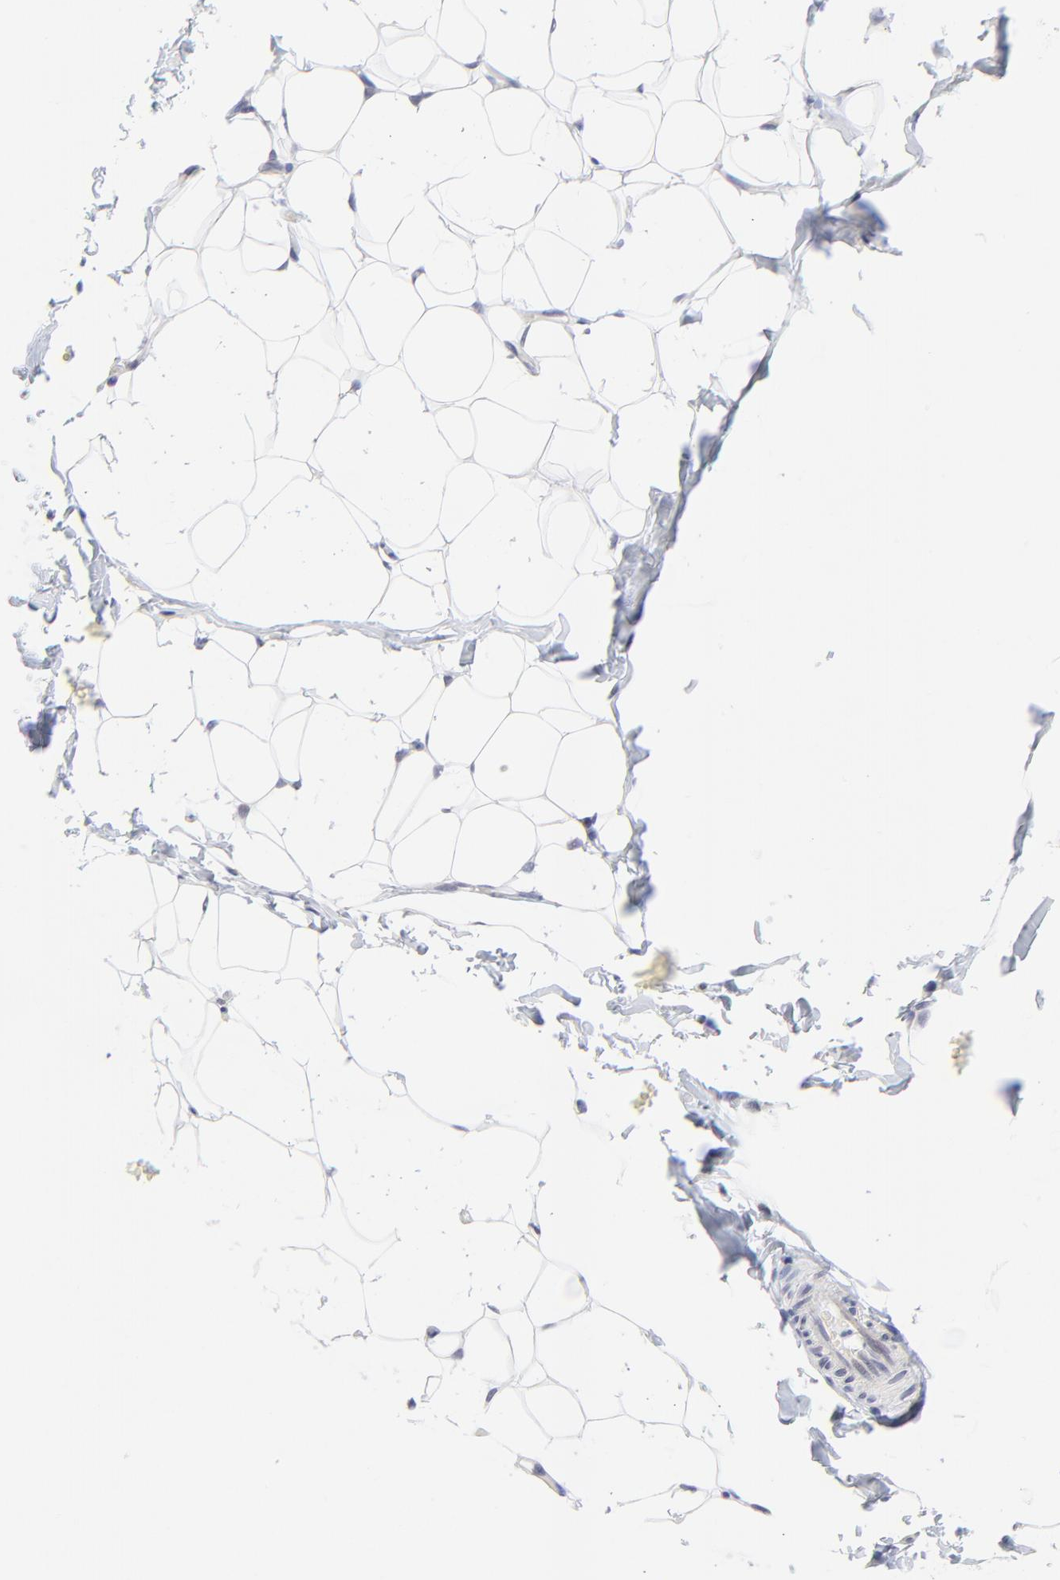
{"staining": {"intensity": "negative", "quantity": "none", "location": "none"}, "tissue": "adipose tissue", "cell_type": "Adipocytes", "image_type": "normal", "snomed": [{"axis": "morphology", "description": "Normal tissue, NOS"}, {"axis": "topography", "description": "Soft tissue"}], "caption": "Adipocytes are negative for brown protein staining in normal adipose tissue. (IHC, brightfield microscopy, high magnification).", "gene": "FBXO8", "patient": {"sex": "male", "age": 26}}